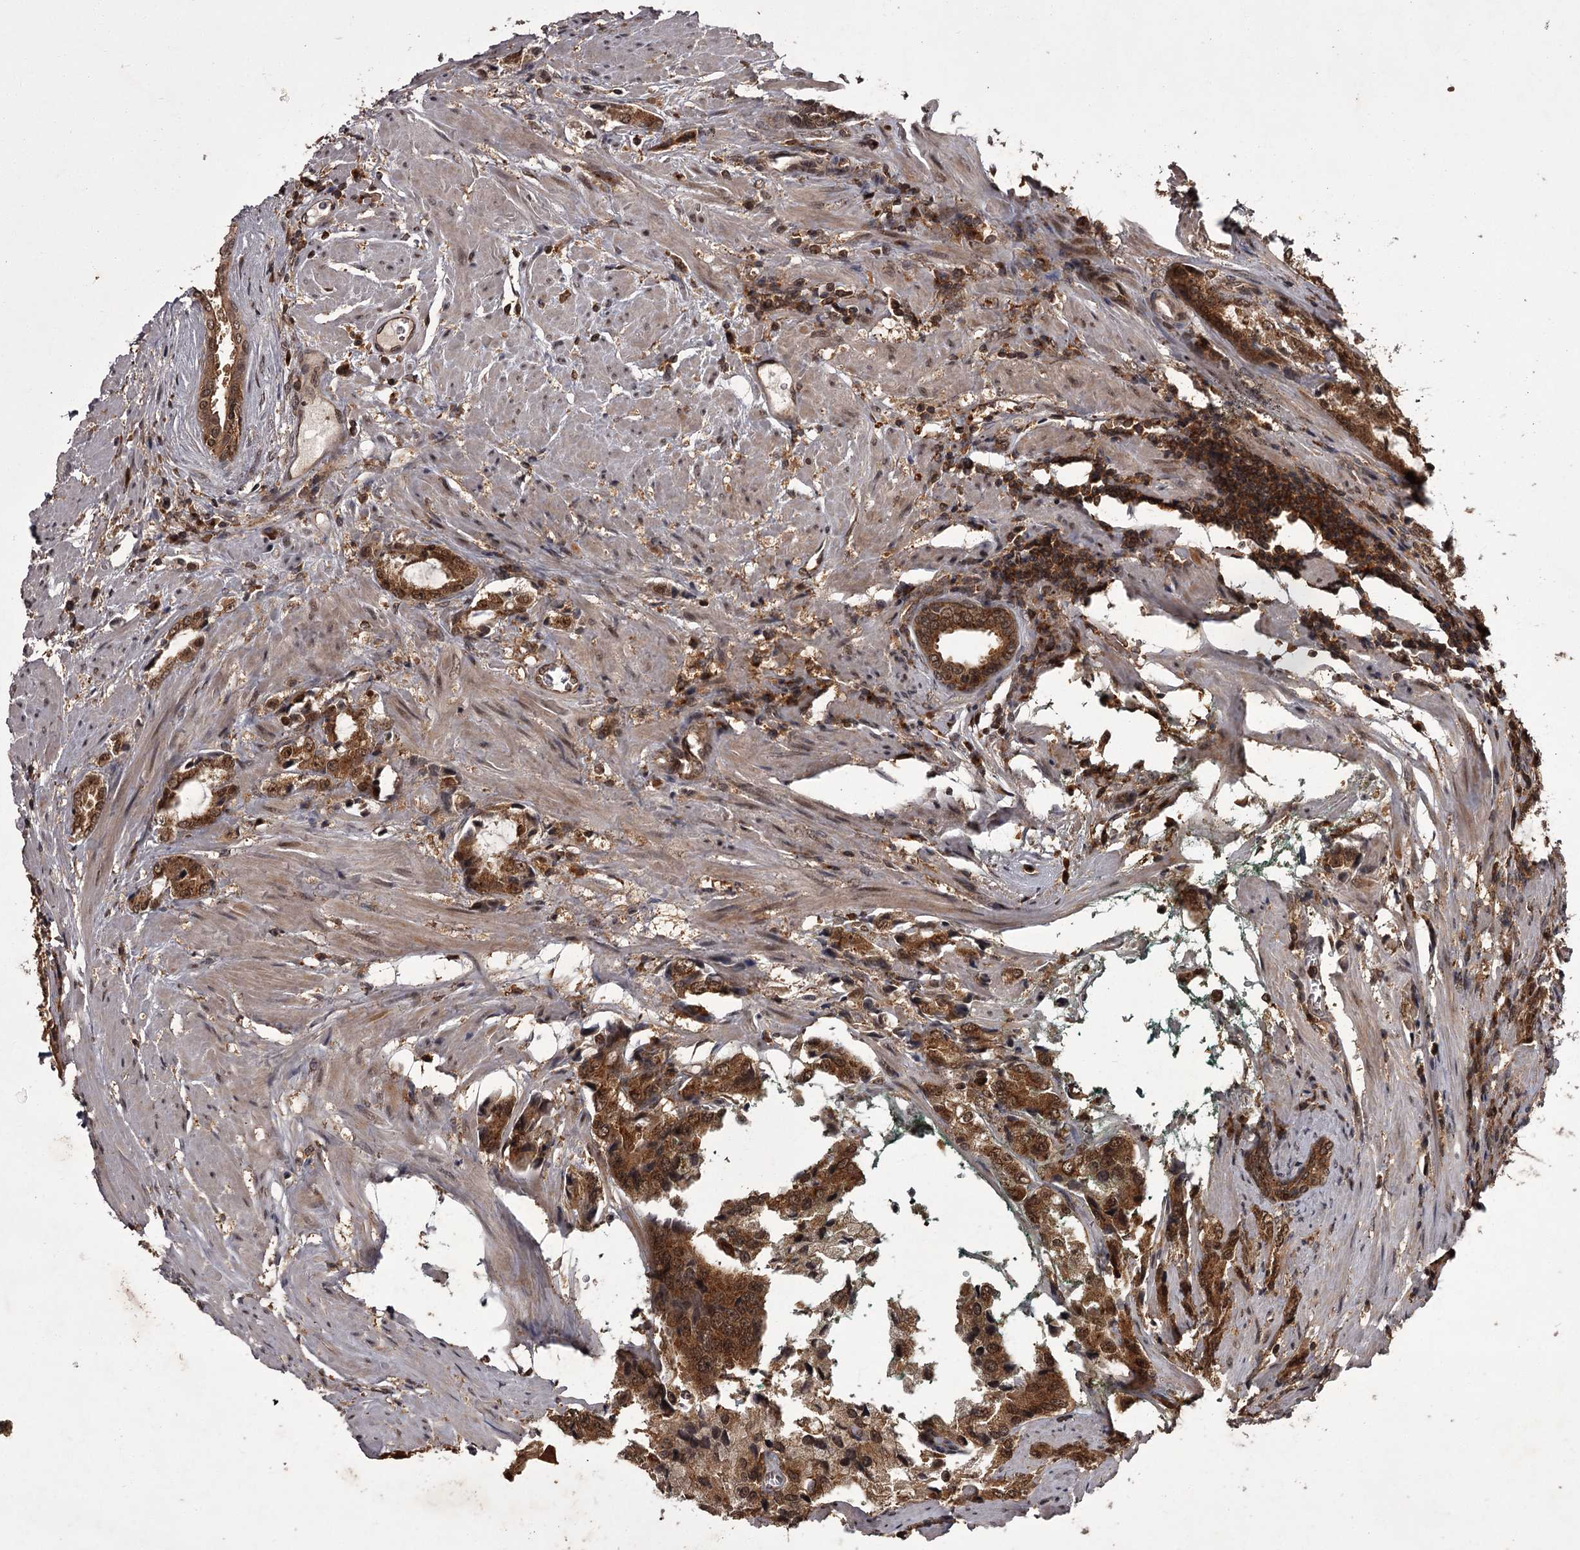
{"staining": {"intensity": "moderate", "quantity": ">75%", "location": "cytoplasmic/membranous,nuclear"}, "tissue": "prostate cancer", "cell_type": "Tumor cells", "image_type": "cancer", "snomed": [{"axis": "morphology", "description": "Adenocarcinoma, High grade"}, {"axis": "topography", "description": "Prostate"}], "caption": "Prostate cancer stained for a protein (brown) shows moderate cytoplasmic/membranous and nuclear positive expression in about >75% of tumor cells.", "gene": "TBC1D23", "patient": {"sex": "male", "age": 66}}